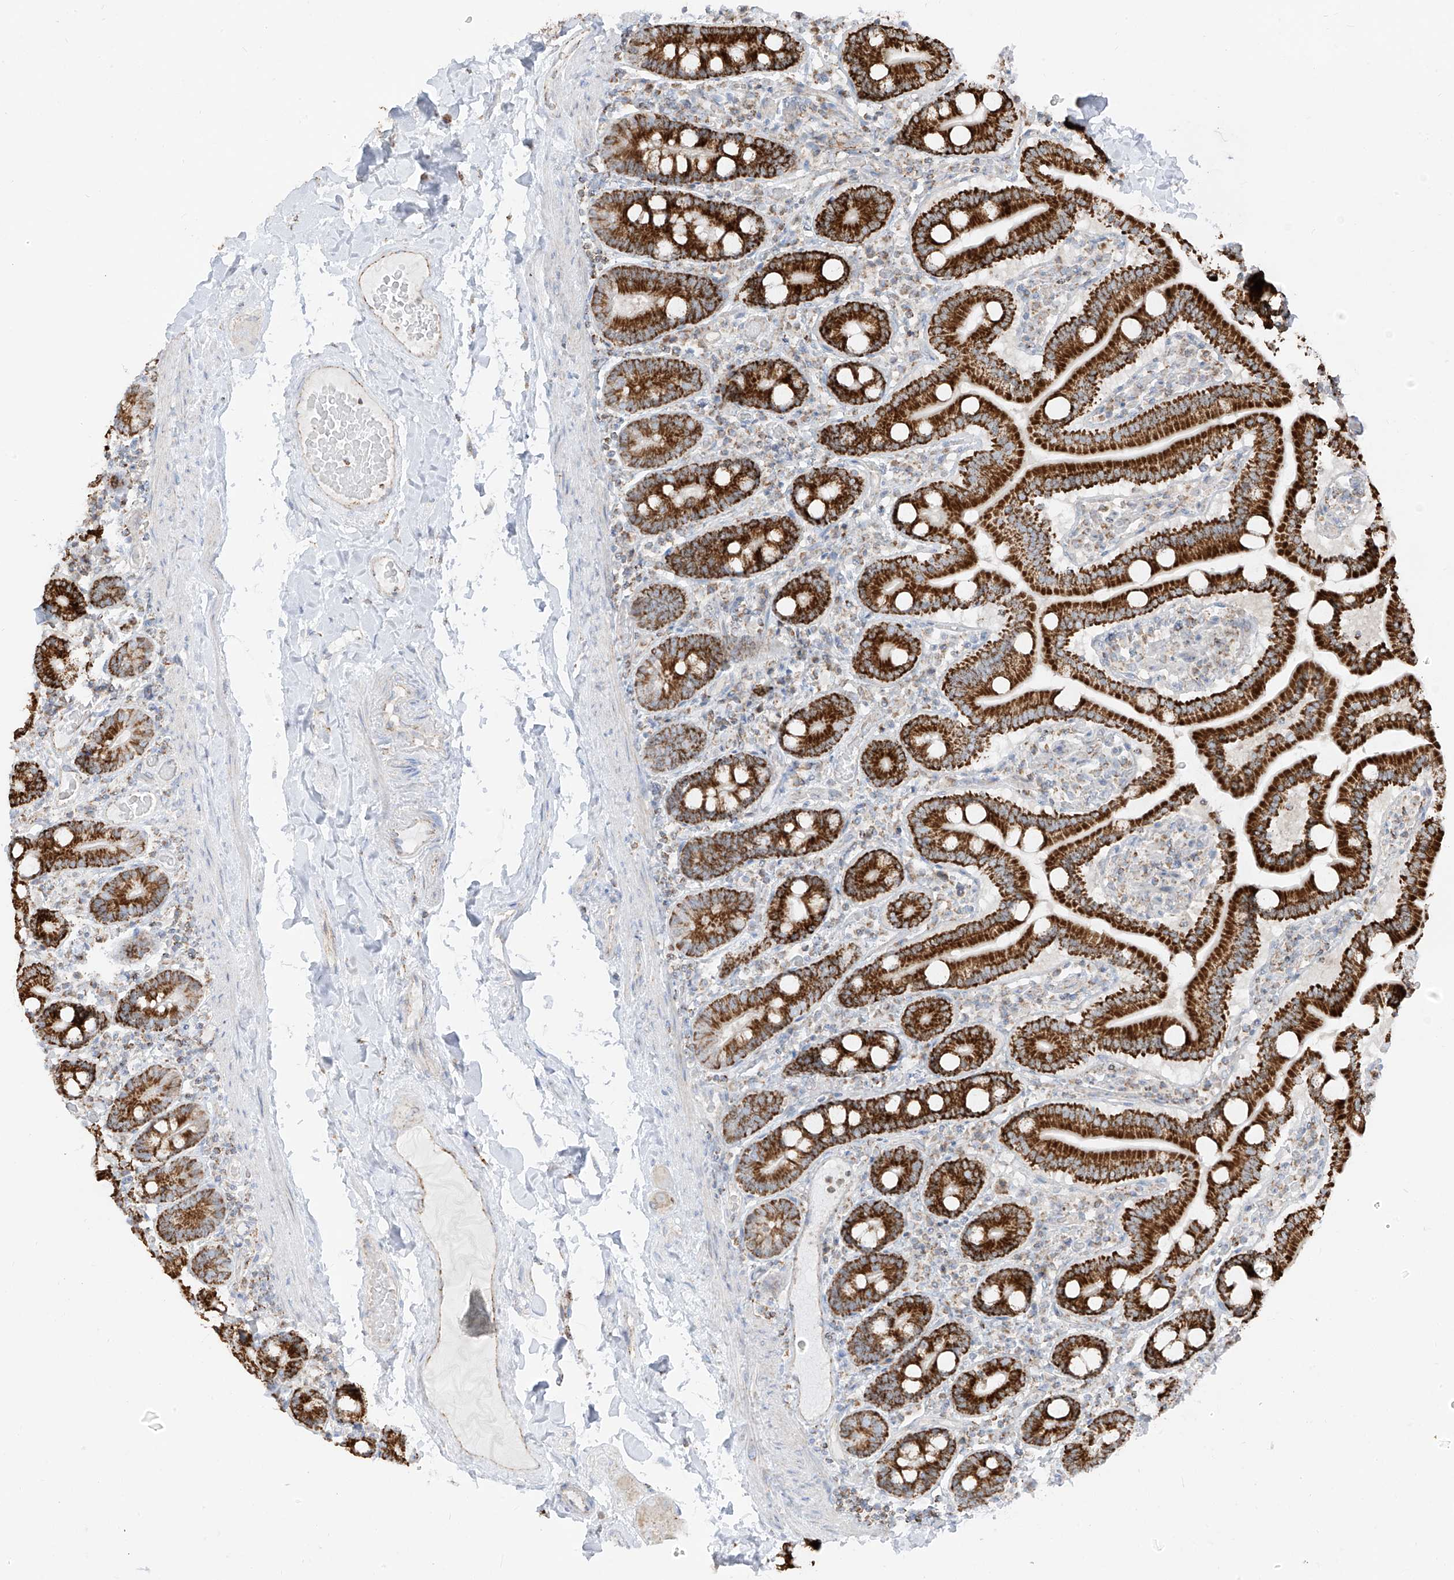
{"staining": {"intensity": "strong", "quantity": ">75%", "location": "cytoplasmic/membranous"}, "tissue": "duodenum", "cell_type": "Glandular cells", "image_type": "normal", "snomed": [{"axis": "morphology", "description": "Normal tissue, NOS"}, {"axis": "topography", "description": "Duodenum"}], "caption": "Protein expression analysis of benign duodenum exhibits strong cytoplasmic/membranous staining in approximately >75% of glandular cells.", "gene": "ETHE1", "patient": {"sex": "male", "age": 55}}